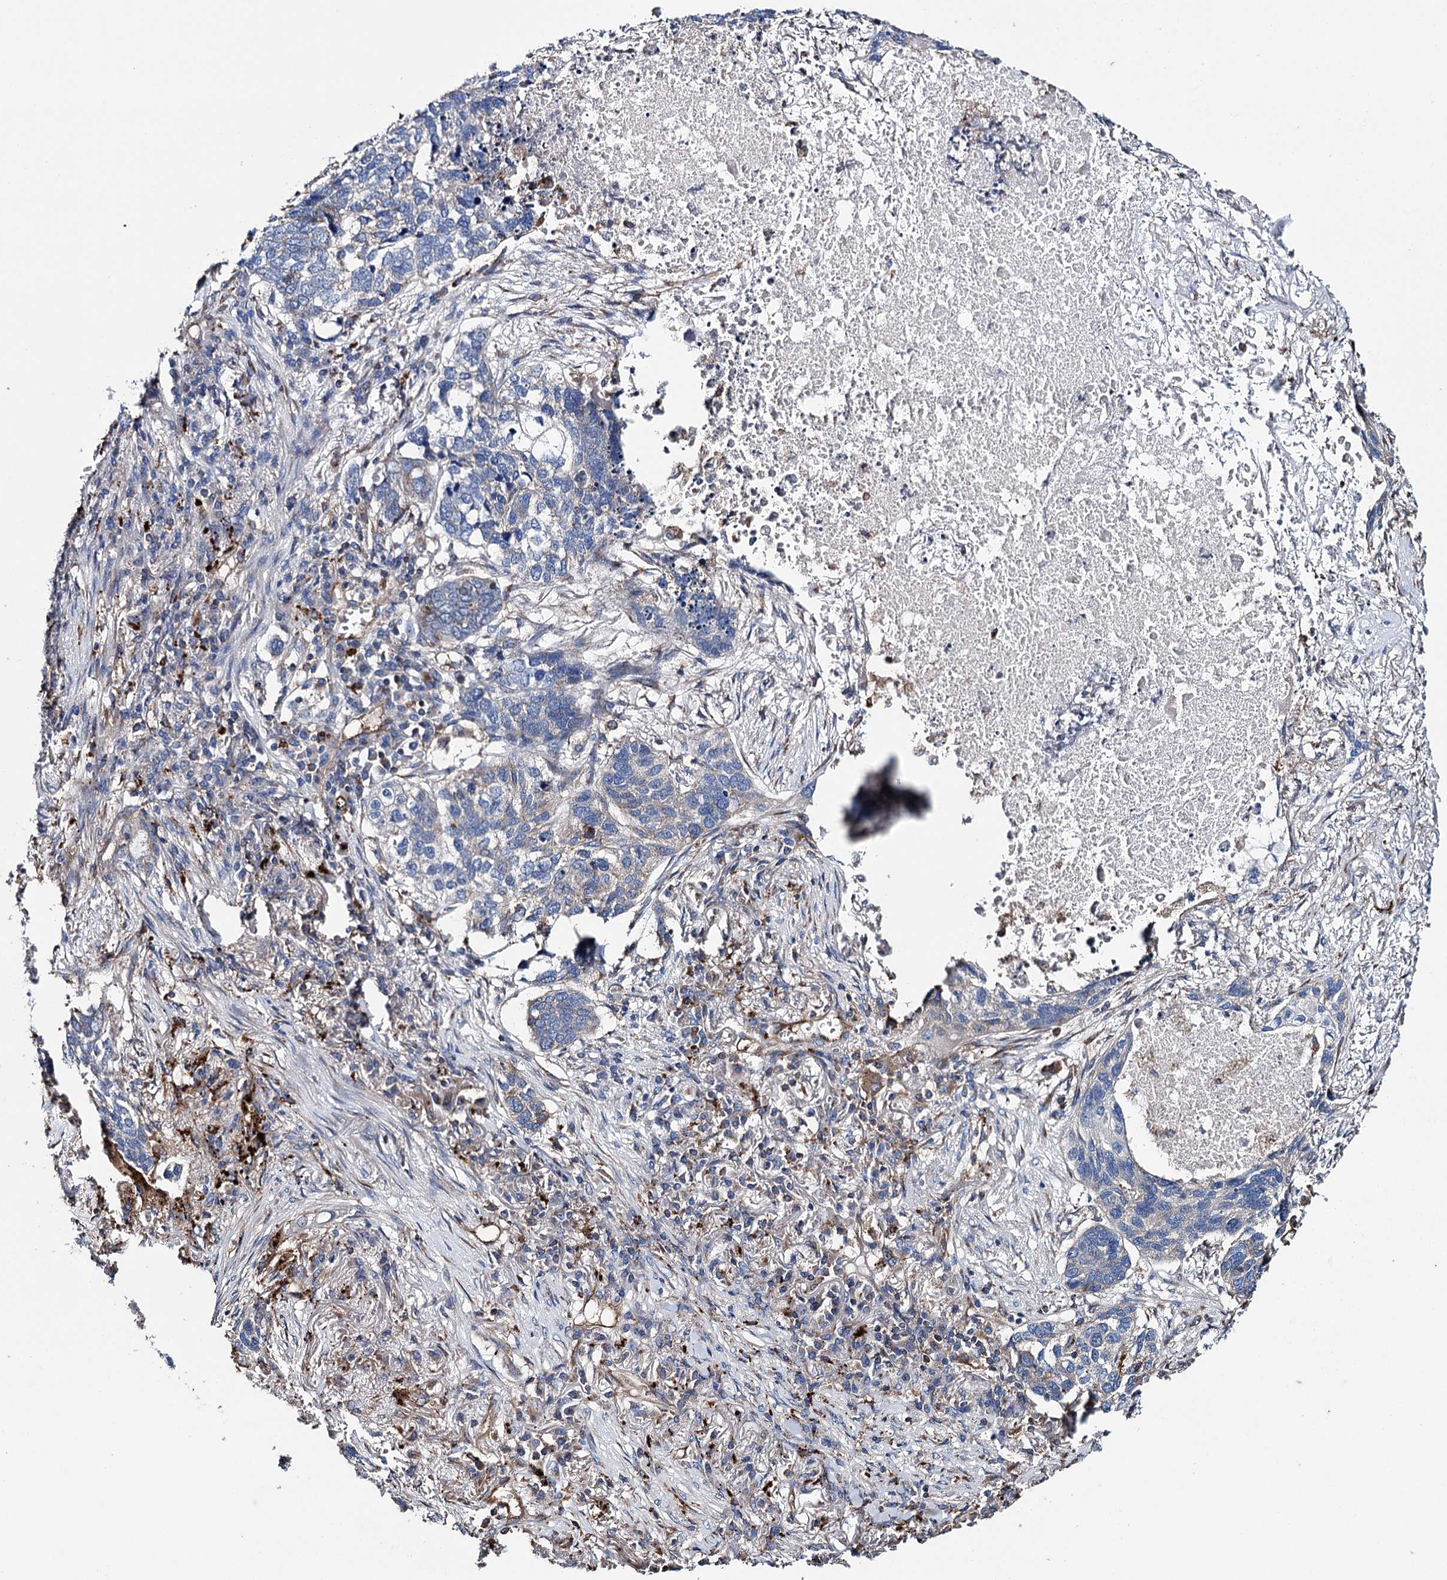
{"staining": {"intensity": "negative", "quantity": "none", "location": "none"}, "tissue": "lung cancer", "cell_type": "Tumor cells", "image_type": "cancer", "snomed": [{"axis": "morphology", "description": "Squamous cell carcinoma, NOS"}, {"axis": "topography", "description": "Lung"}], "caption": "Tumor cells show no significant expression in lung cancer (squamous cell carcinoma). The staining is performed using DAB brown chromogen with nuclei counter-stained in using hematoxylin.", "gene": "SCPEP1", "patient": {"sex": "female", "age": 63}}